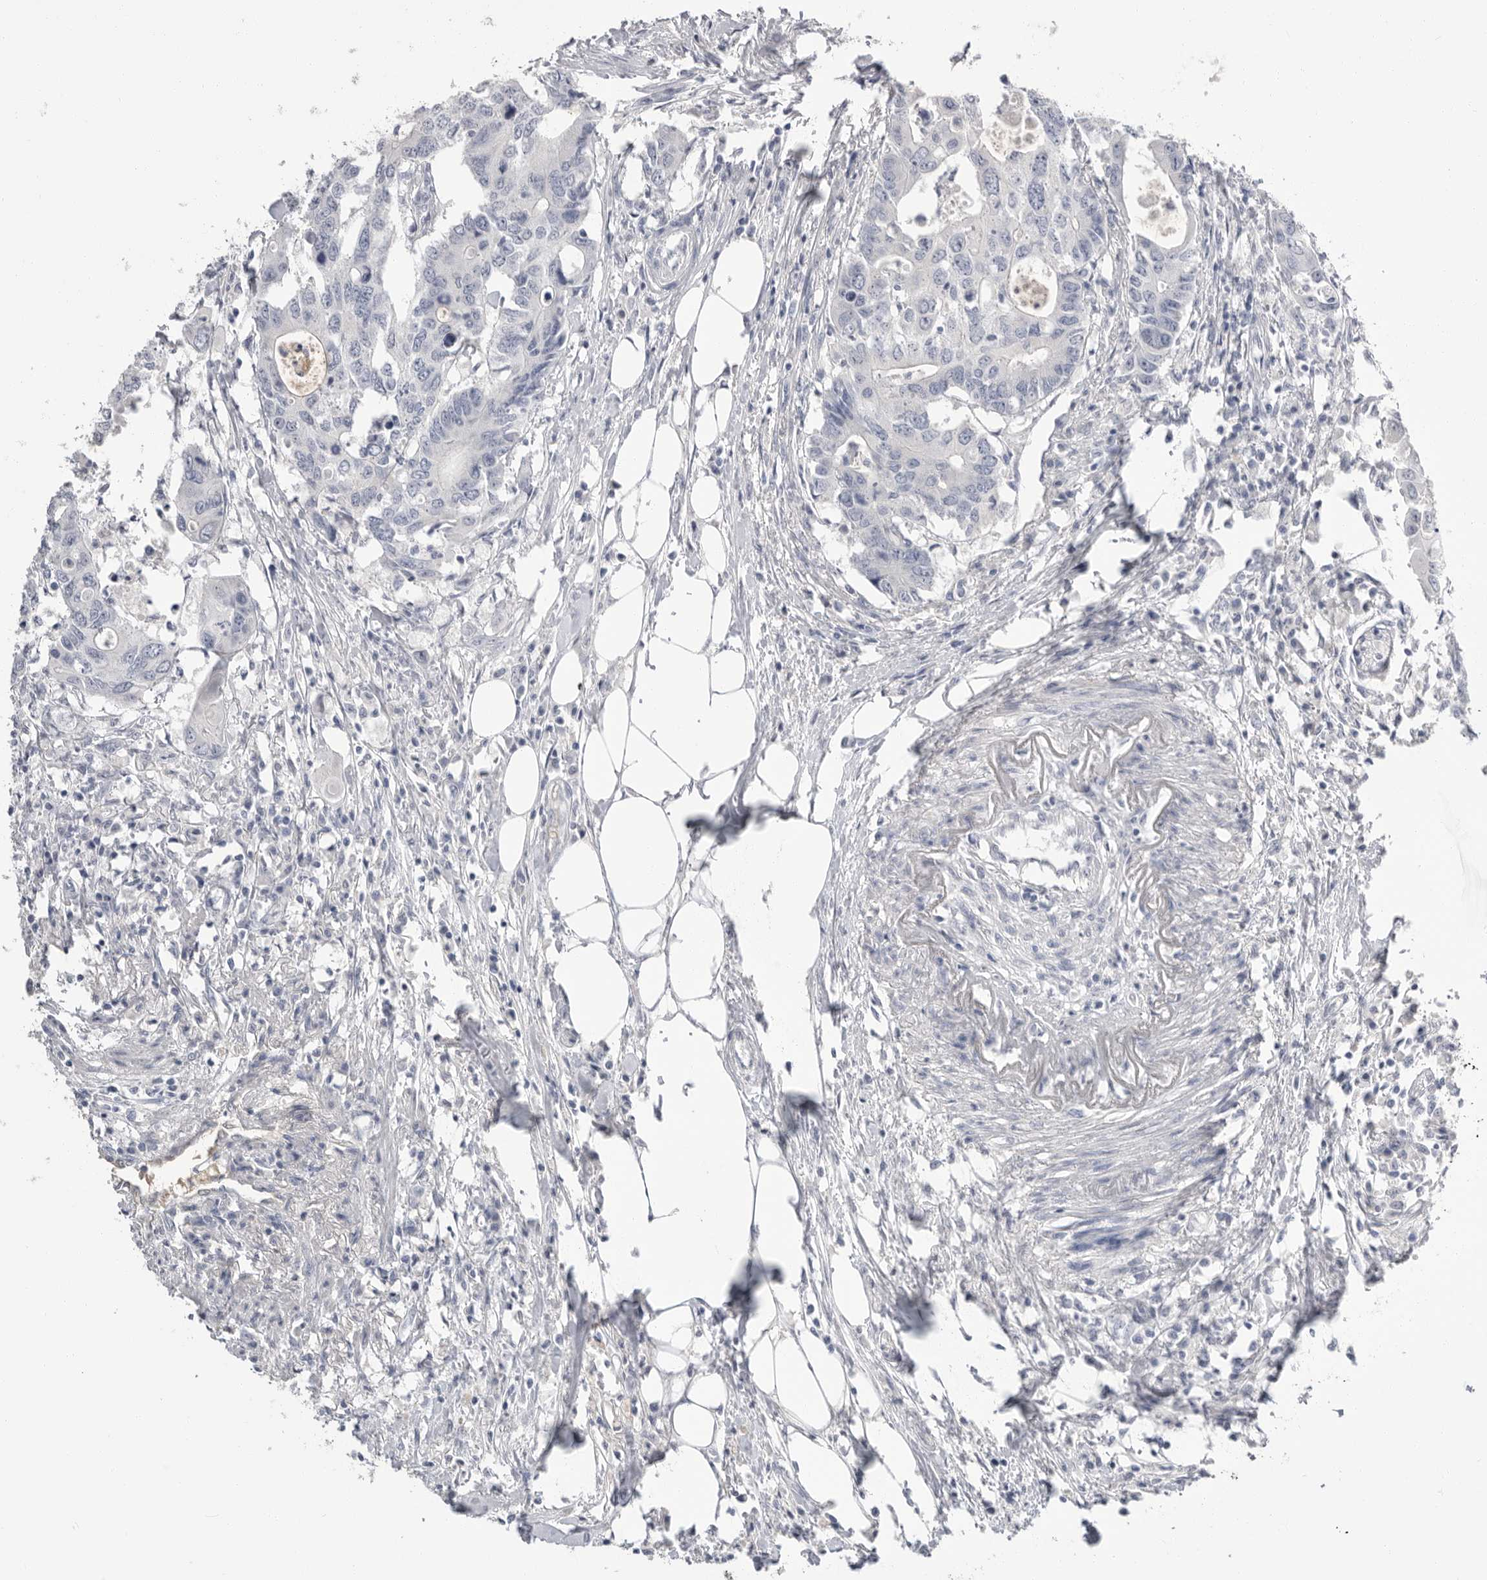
{"staining": {"intensity": "negative", "quantity": "none", "location": "none"}, "tissue": "colorectal cancer", "cell_type": "Tumor cells", "image_type": "cancer", "snomed": [{"axis": "morphology", "description": "Adenocarcinoma, NOS"}, {"axis": "topography", "description": "Colon"}], "caption": "Tumor cells show no significant positivity in colorectal cancer (adenocarcinoma).", "gene": "APOA2", "patient": {"sex": "male", "age": 71}}